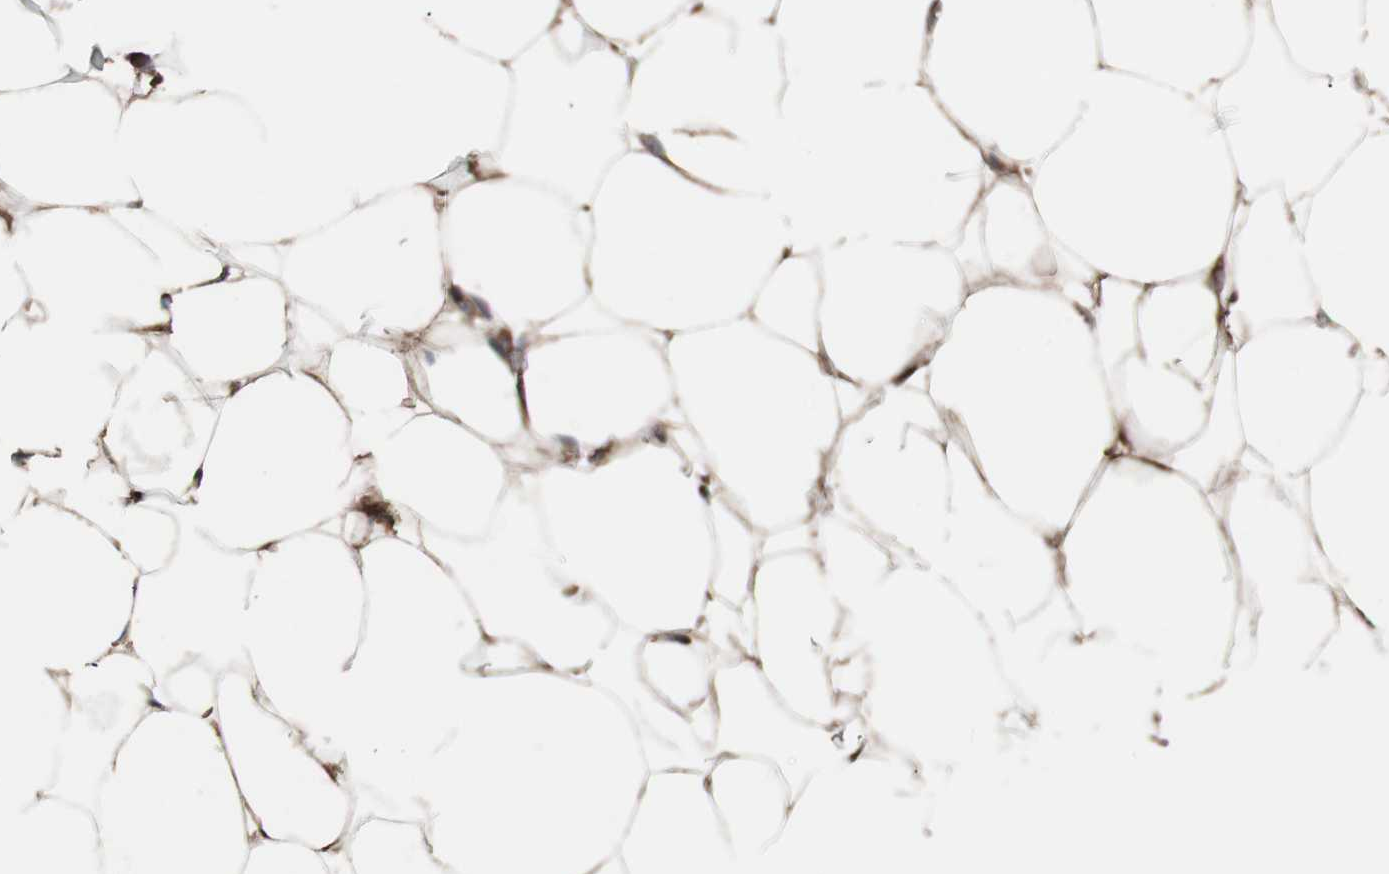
{"staining": {"intensity": "strong", "quantity": ">75%", "location": "cytoplasmic/membranous"}, "tissue": "adipose tissue", "cell_type": "Adipocytes", "image_type": "normal", "snomed": [{"axis": "morphology", "description": "Normal tissue, NOS"}, {"axis": "topography", "description": "Breast"}, {"axis": "topography", "description": "Adipose tissue"}], "caption": "DAB immunohistochemical staining of benign human adipose tissue shows strong cytoplasmic/membranous protein positivity in about >75% of adipocytes. The staining was performed using DAB (3,3'-diaminobenzidine), with brown indicating positive protein expression. Nuclei are stained blue with hematoxylin.", "gene": "SEC31A", "patient": {"sex": "female", "age": 25}}